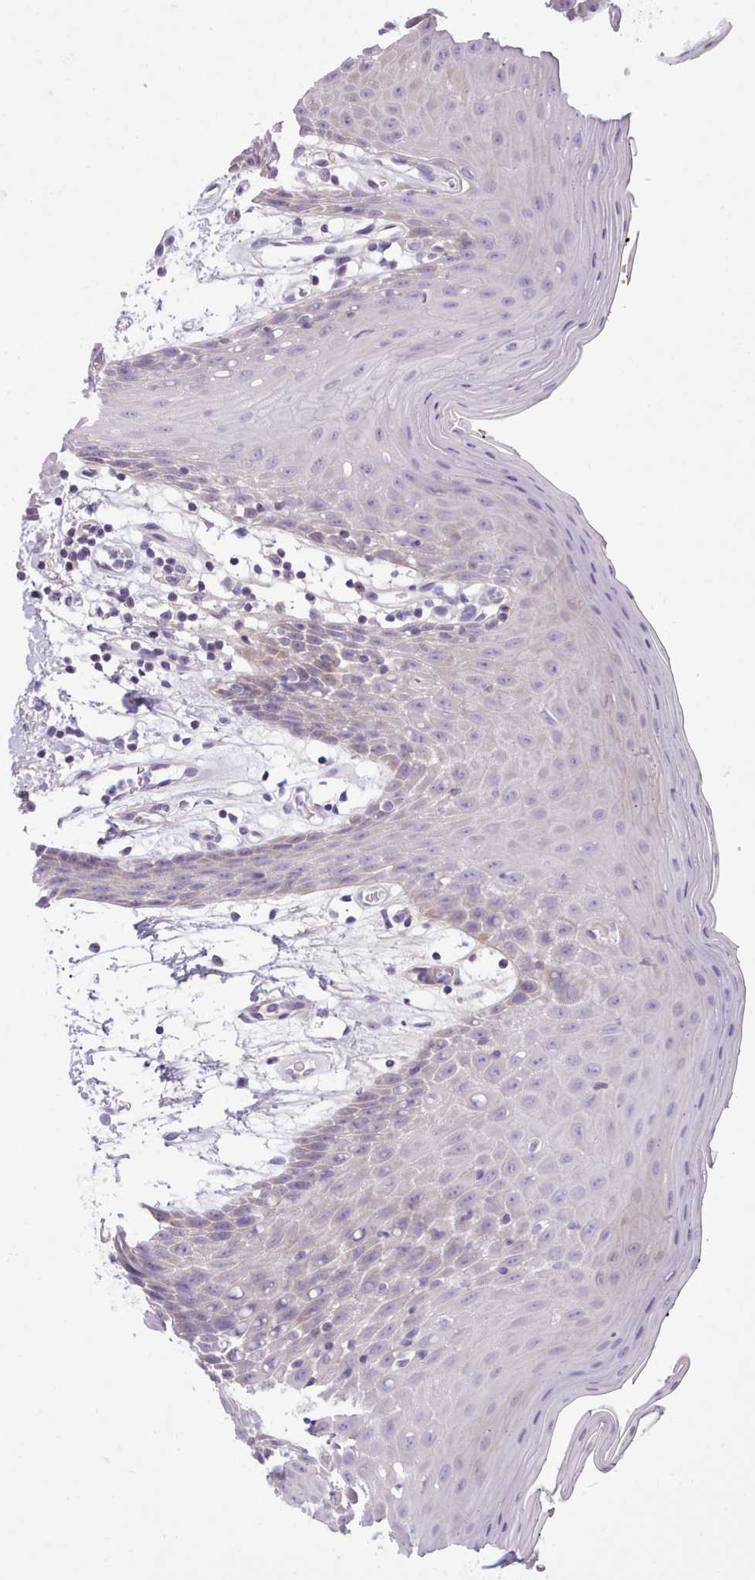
{"staining": {"intensity": "negative", "quantity": "none", "location": "none"}, "tissue": "oral mucosa", "cell_type": "Squamous epithelial cells", "image_type": "normal", "snomed": [{"axis": "morphology", "description": "Normal tissue, NOS"}, {"axis": "topography", "description": "Oral tissue"}, {"axis": "topography", "description": "Tounge, NOS"}], "caption": "The immunohistochemistry (IHC) image has no significant expression in squamous epithelial cells of oral mucosa.", "gene": "CYP2A13", "patient": {"sex": "female", "age": 59}}